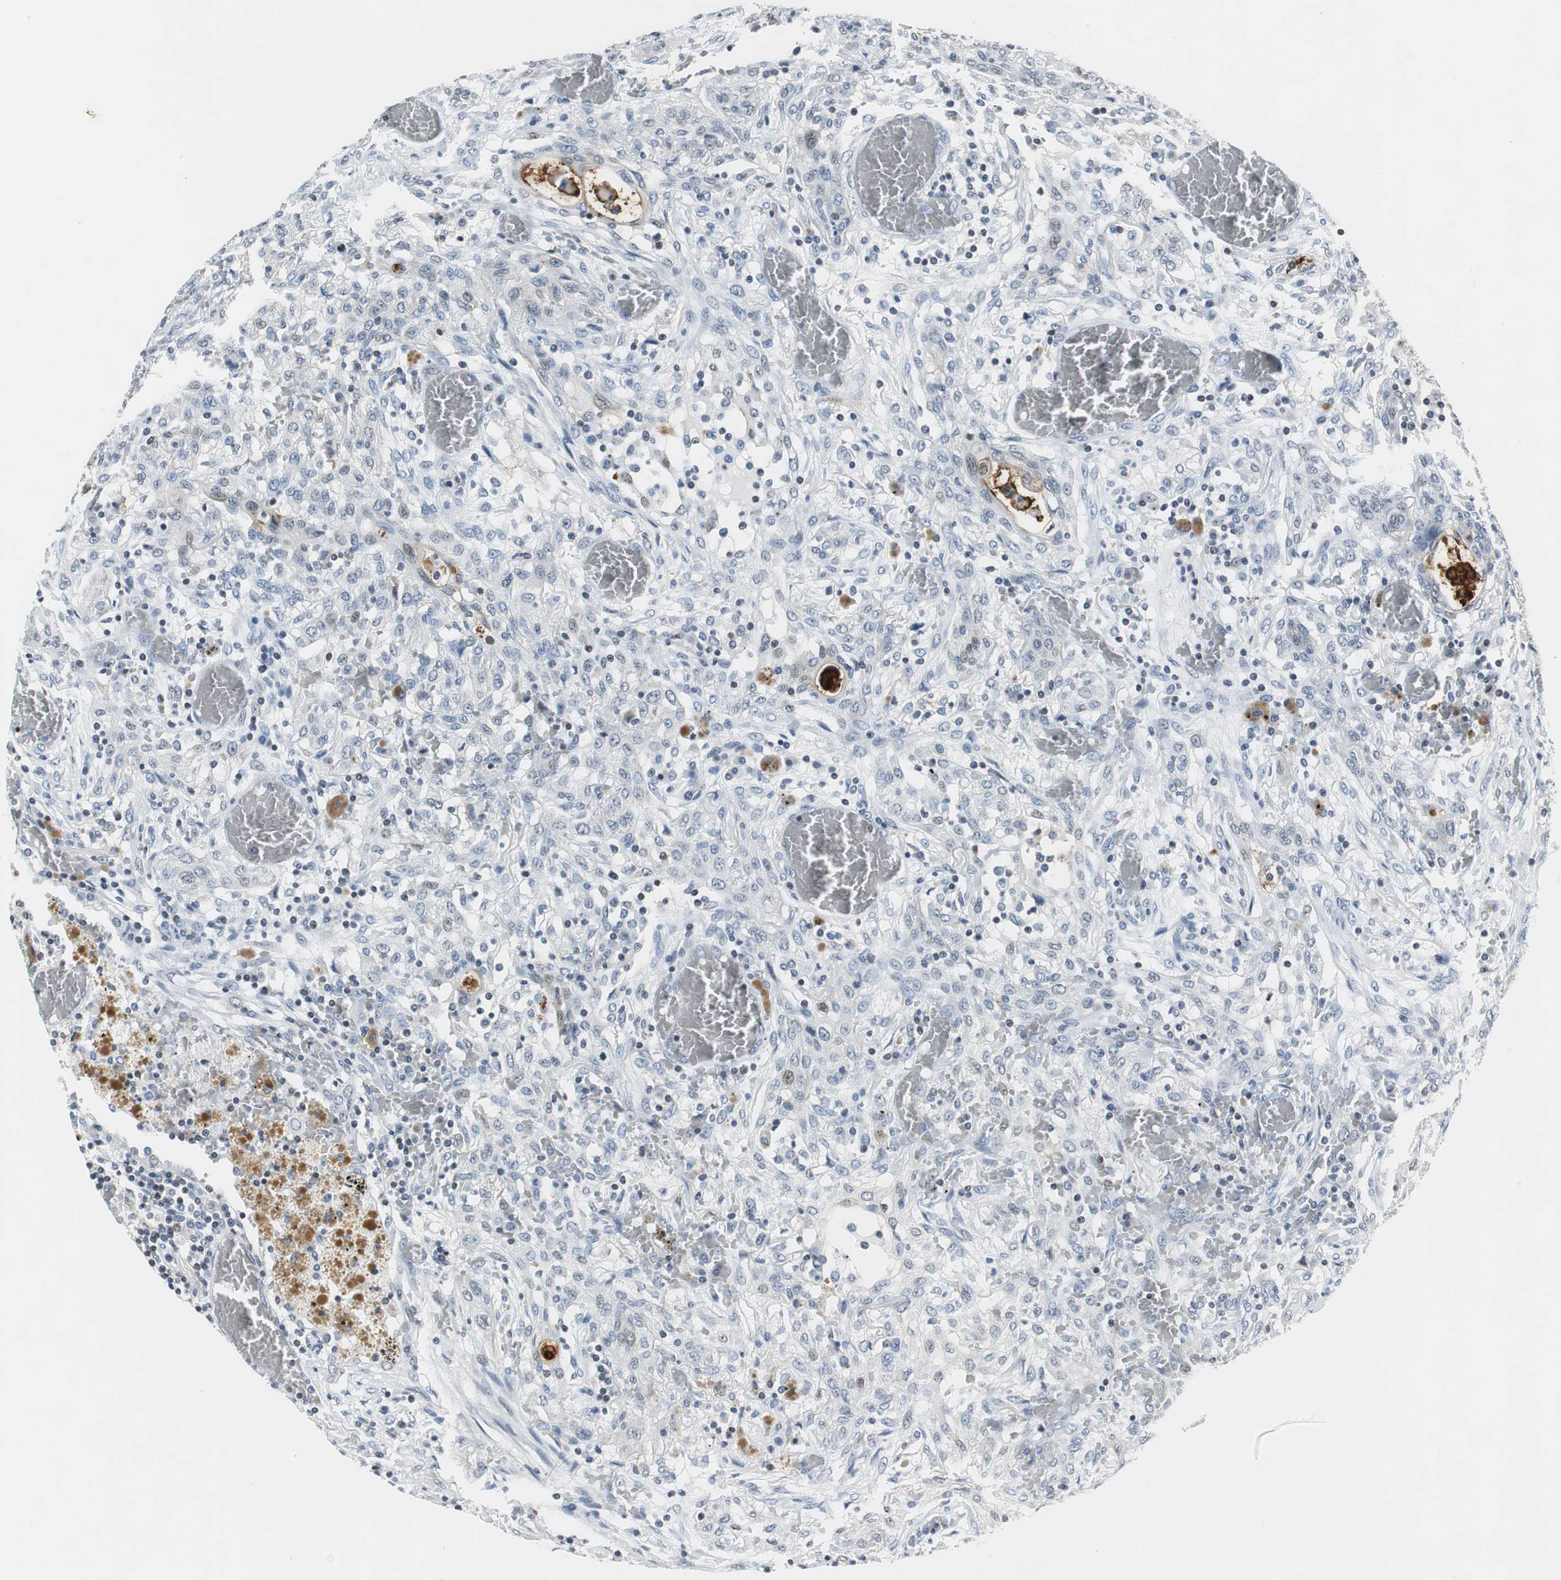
{"staining": {"intensity": "negative", "quantity": "none", "location": "none"}, "tissue": "lung cancer", "cell_type": "Tumor cells", "image_type": "cancer", "snomed": [{"axis": "morphology", "description": "Squamous cell carcinoma, NOS"}, {"axis": "topography", "description": "Lung"}], "caption": "The immunohistochemistry photomicrograph has no significant staining in tumor cells of lung cancer tissue.", "gene": "HCFC2", "patient": {"sex": "female", "age": 47}}